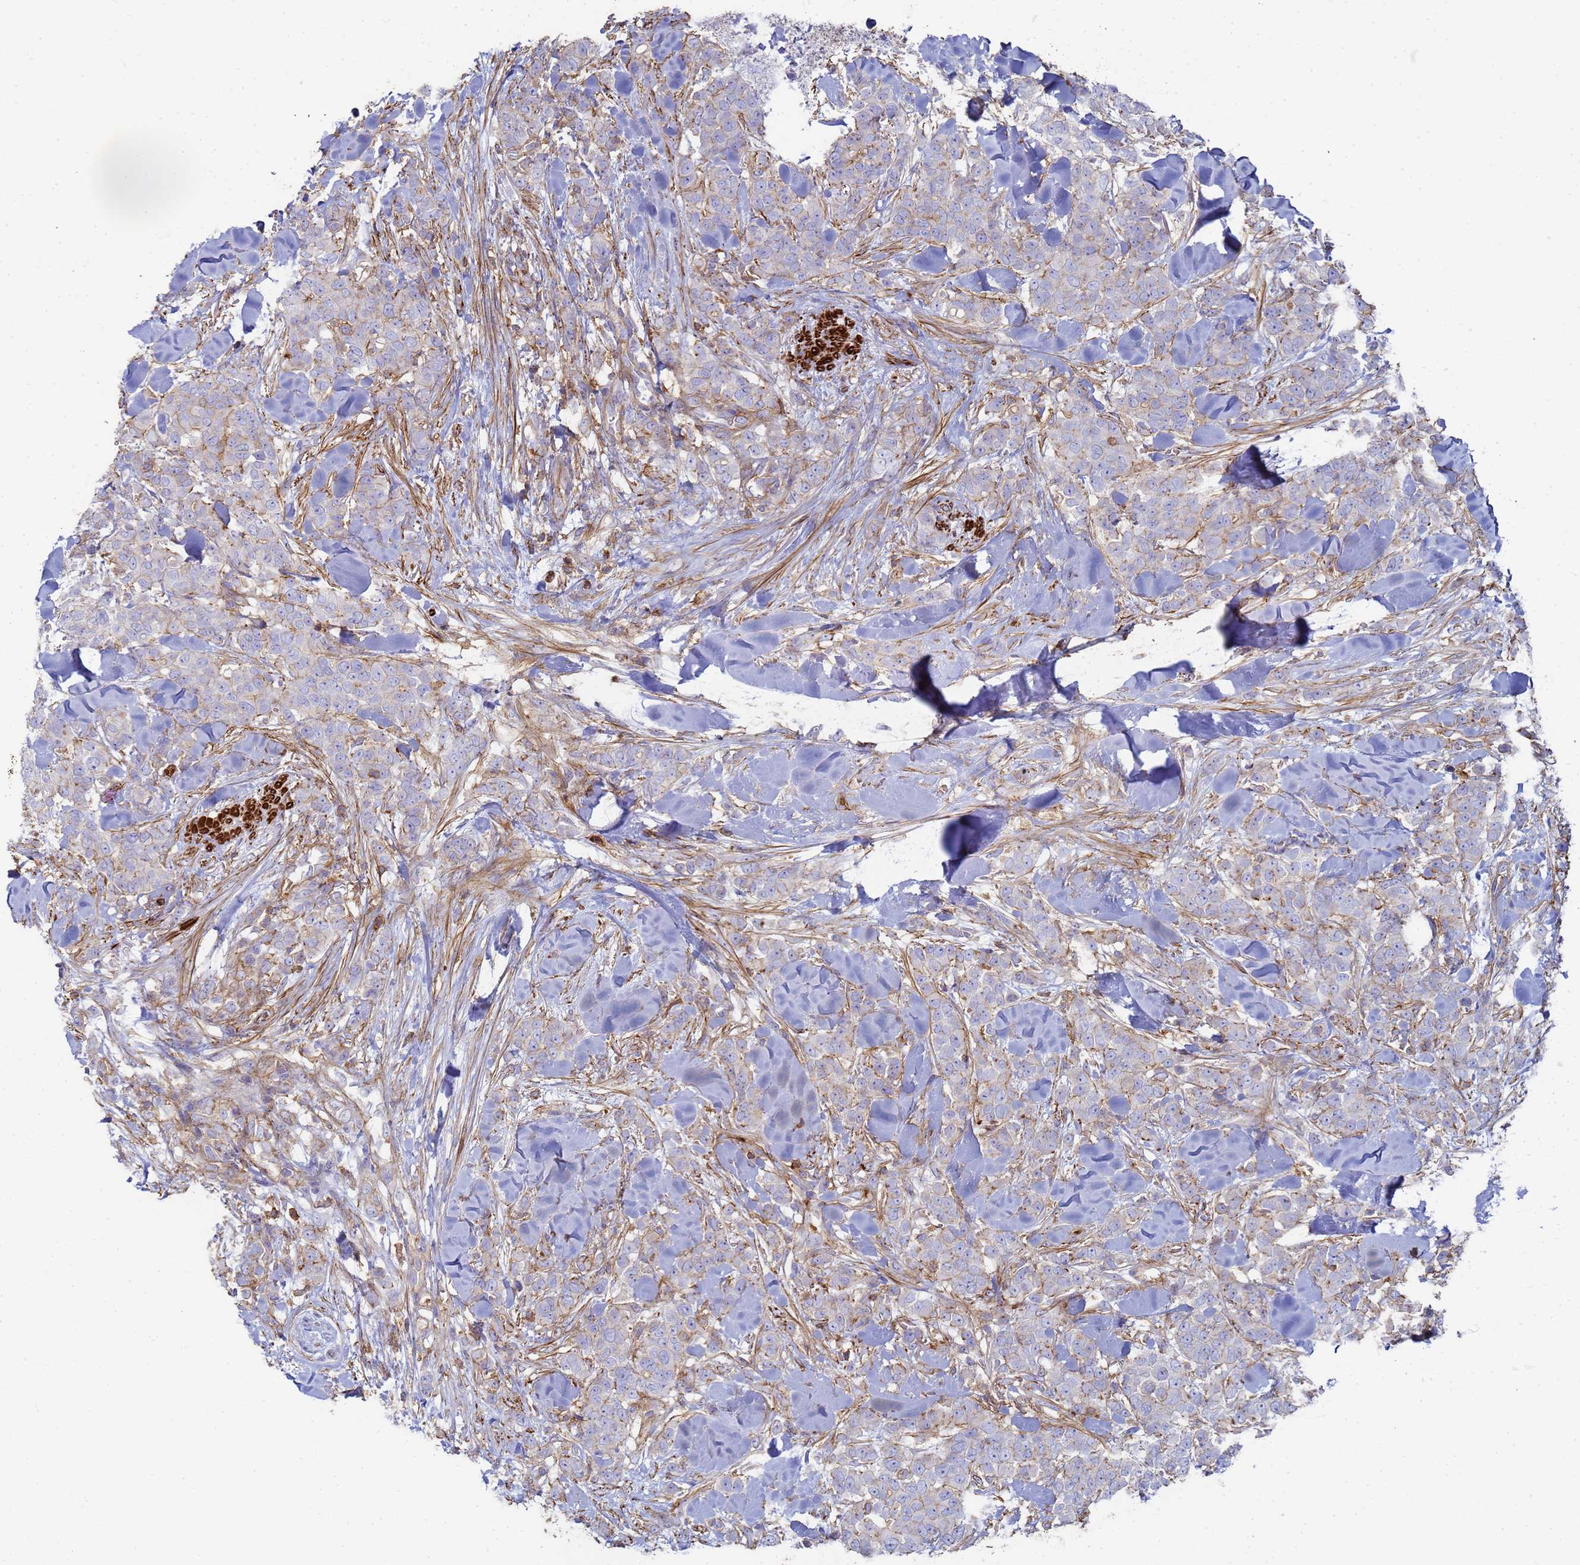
{"staining": {"intensity": "weak", "quantity": "<25%", "location": "cytoplasmic/membranous"}, "tissue": "breast cancer", "cell_type": "Tumor cells", "image_type": "cancer", "snomed": [{"axis": "morphology", "description": "Lobular carcinoma"}, {"axis": "topography", "description": "Breast"}], "caption": "Lobular carcinoma (breast) was stained to show a protein in brown. There is no significant positivity in tumor cells.", "gene": "ACTB", "patient": {"sex": "female", "age": 91}}